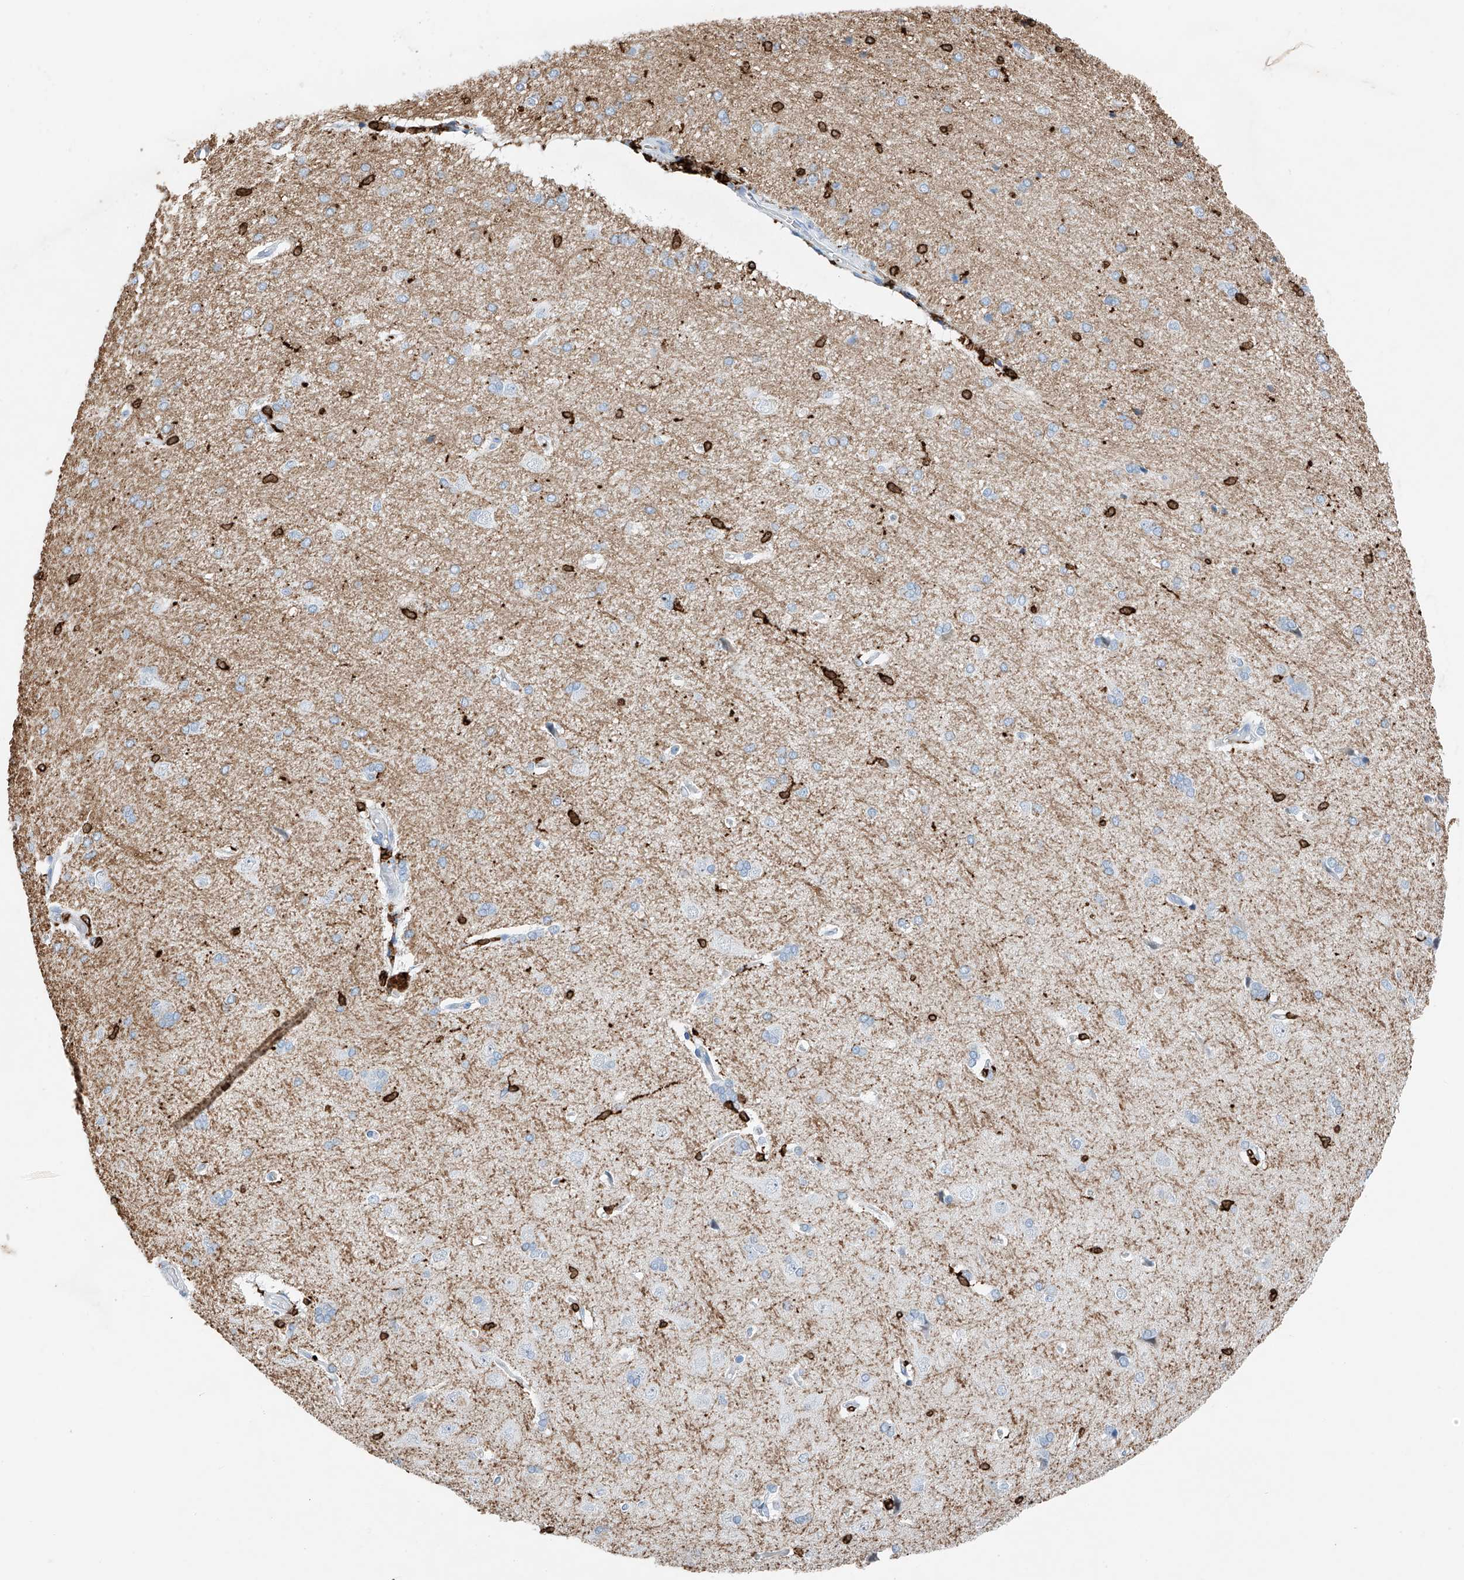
{"staining": {"intensity": "negative", "quantity": "none", "location": "none"}, "tissue": "cerebral cortex", "cell_type": "Endothelial cells", "image_type": "normal", "snomed": [{"axis": "morphology", "description": "Normal tissue, NOS"}, {"axis": "topography", "description": "Cerebral cortex"}], "caption": "Cerebral cortex stained for a protein using immunohistochemistry (IHC) shows no positivity endothelial cells.", "gene": "TBXAS1", "patient": {"sex": "male", "age": 62}}